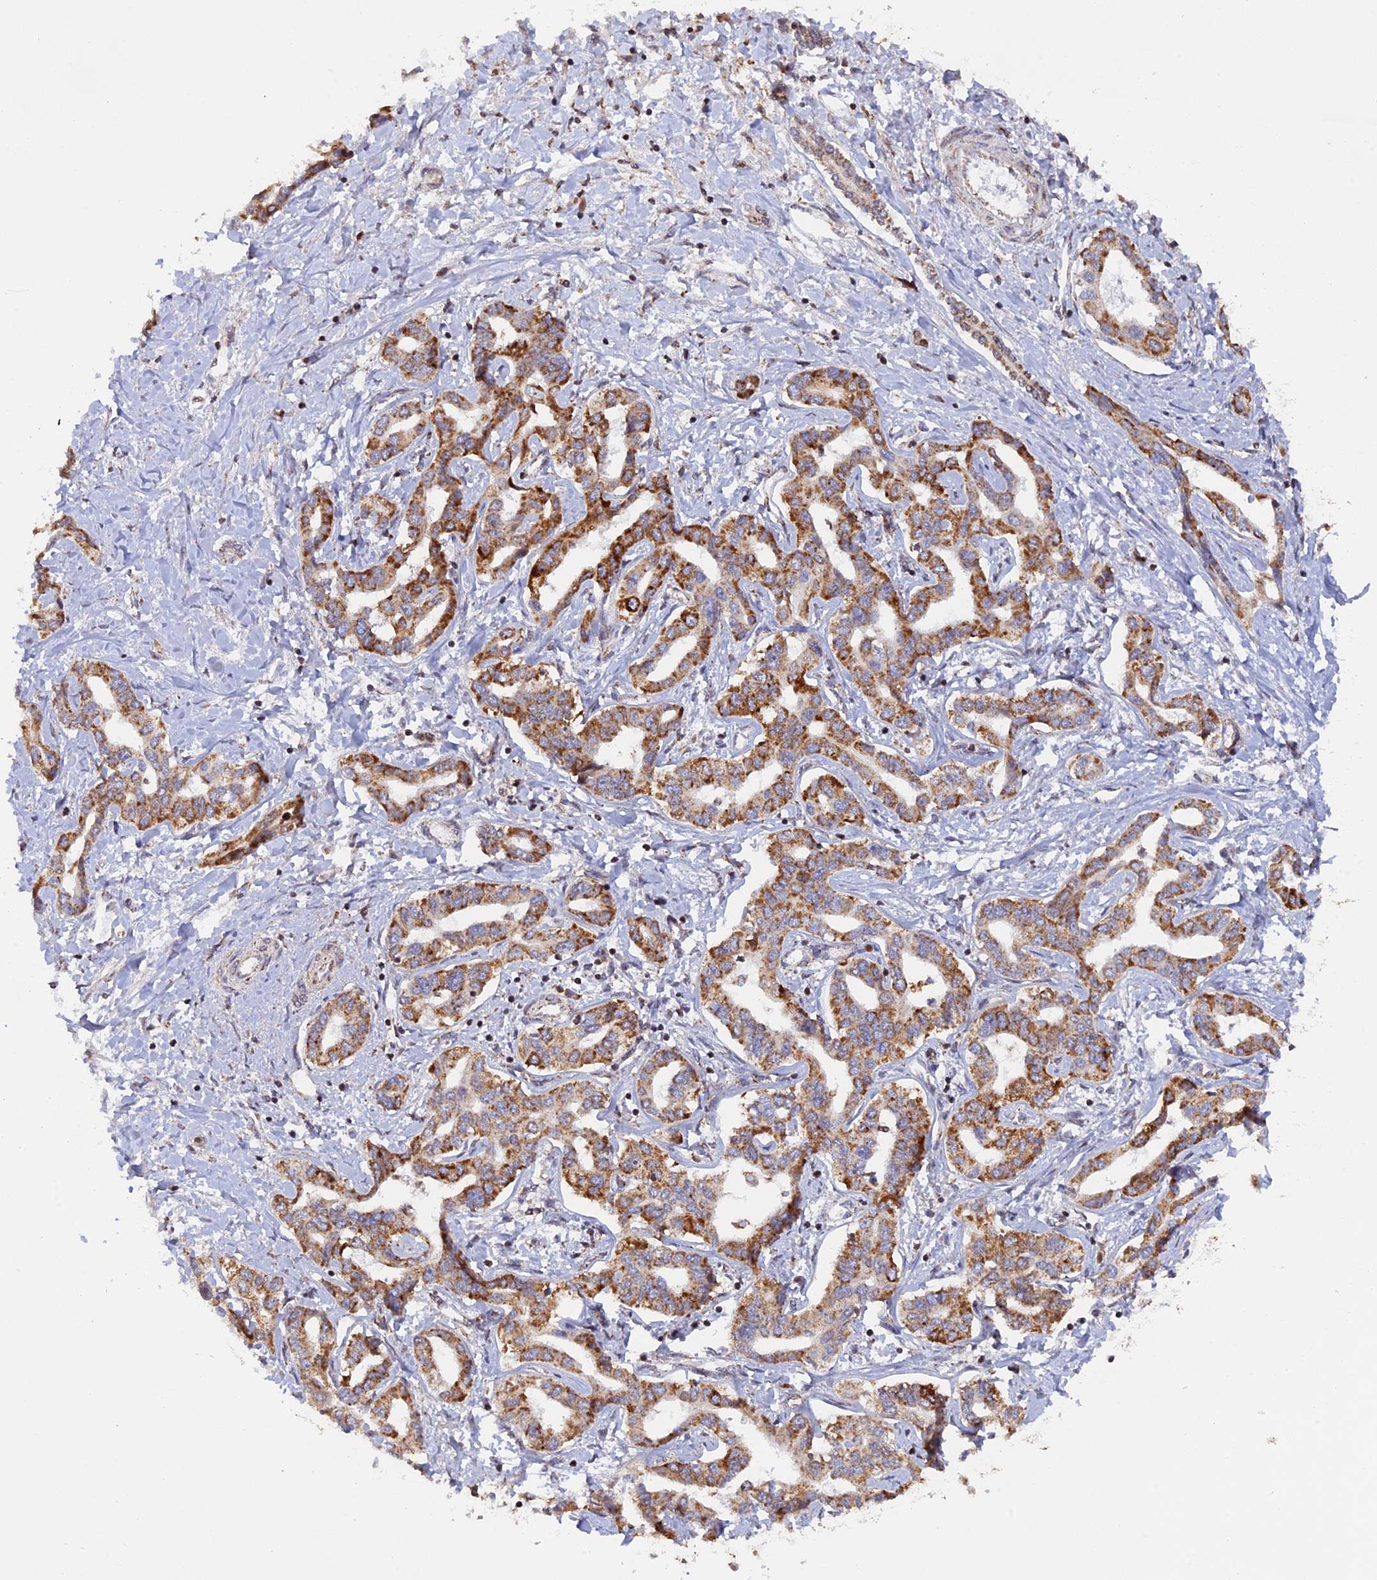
{"staining": {"intensity": "moderate", "quantity": ">75%", "location": "cytoplasmic/membranous"}, "tissue": "liver cancer", "cell_type": "Tumor cells", "image_type": "cancer", "snomed": [{"axis": "morphology", "description": "Cholangiocarcinoma"}, {"axis": "topography", "description": "Liver"}], "caption": "Immunohistochemistry (IHC) (DAB) staining of cholangiocarcinoma (liver) shows moderate cytoplasmic/membranous protein positivity in approximately >75% of tumor cells.", "gene": "MPV17L", "patient": {"sex": "male", "age": 59}}